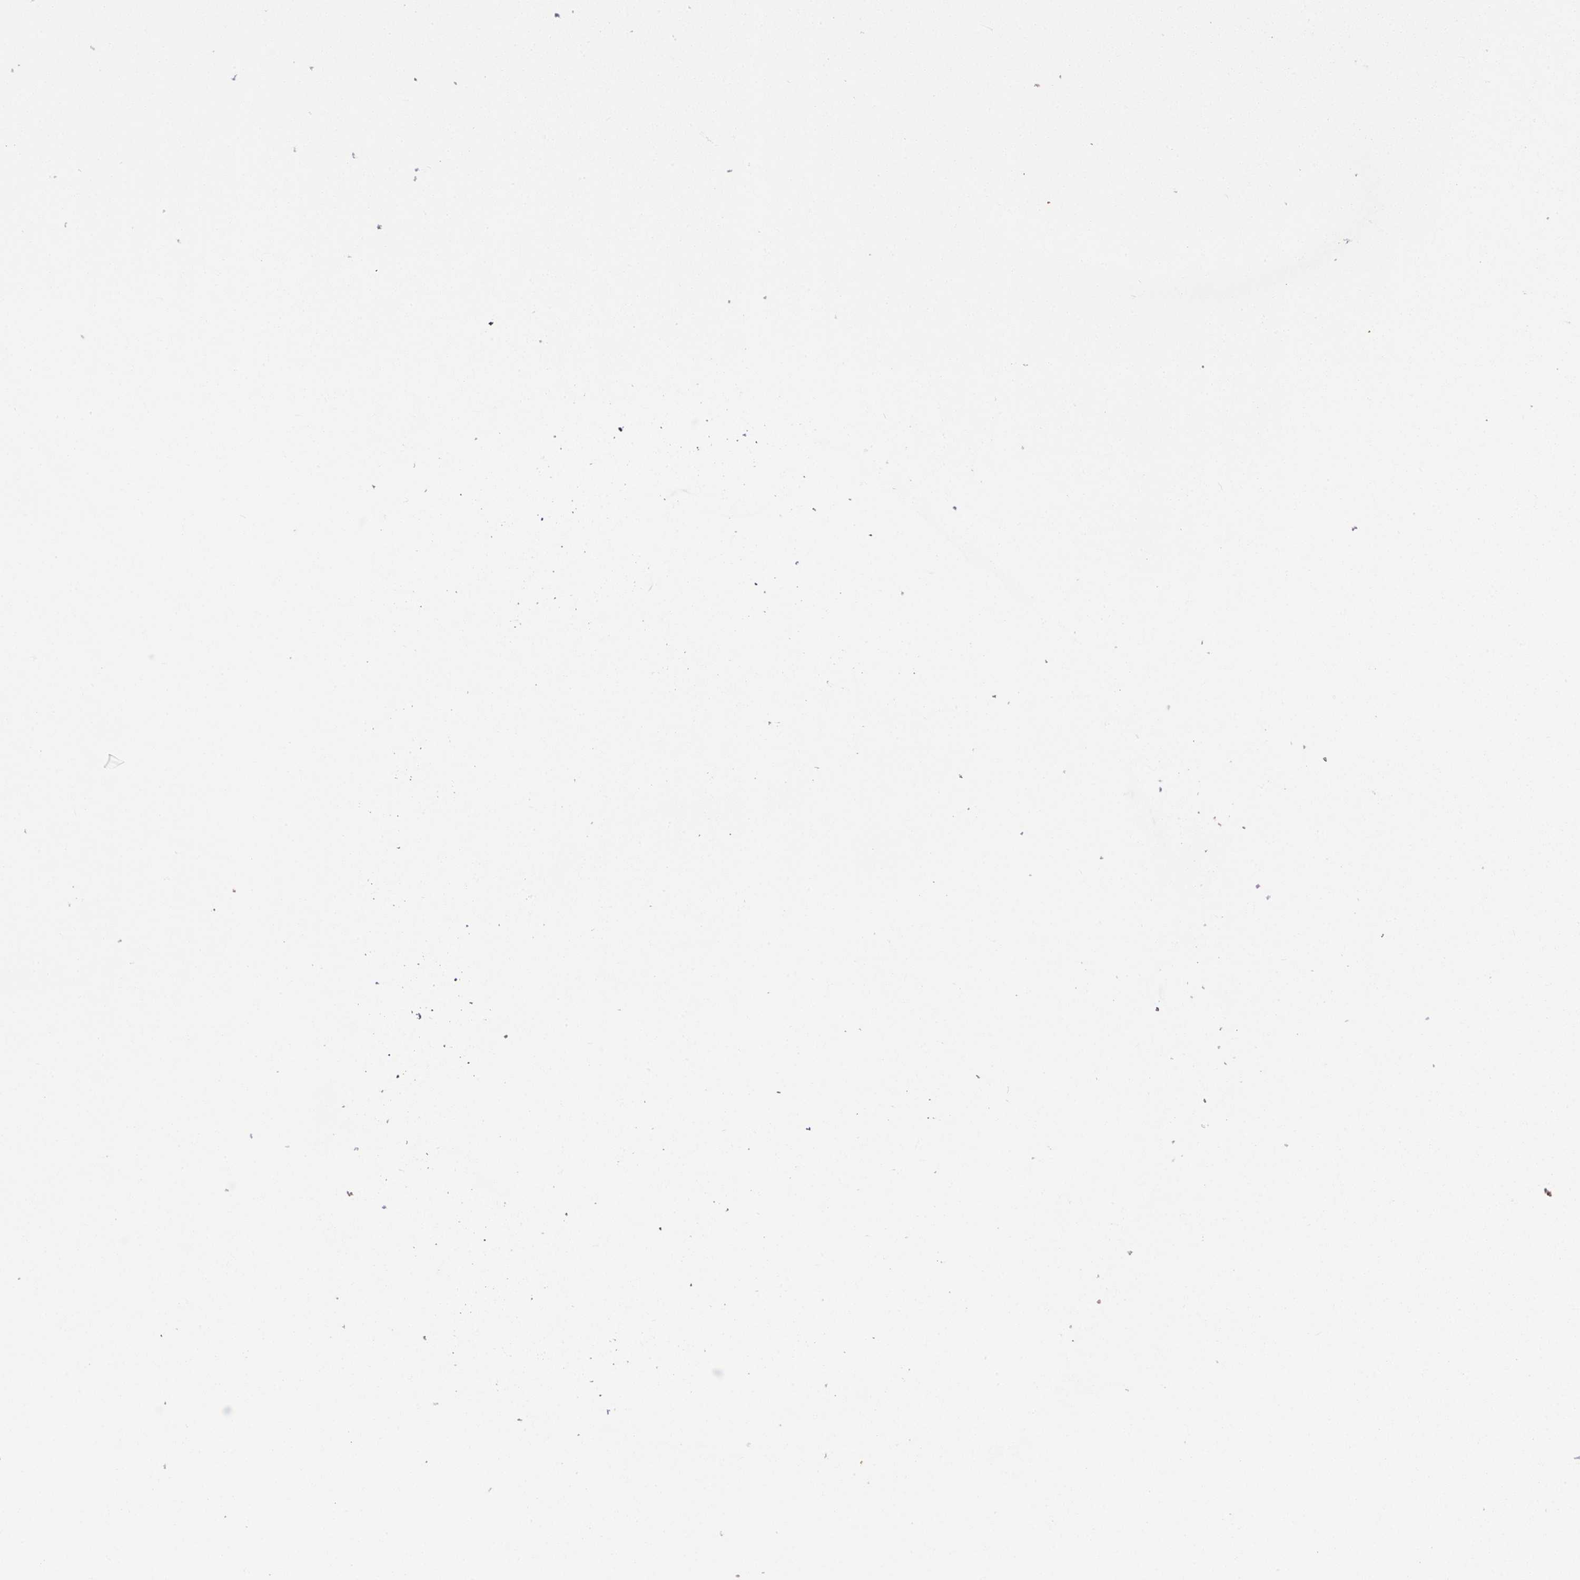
{"staining": {"intensity": "moderate", "quantity": "<25%", "location": "cytoplasmic/membranous"}, "tissue": "liver cancer", "cell_type": "Tumor cells", "image_type": "cancer", "snomed": [{"axis": "morphology", "description": "Cholangiocarcinoma"}, {"axis": "topography", "description": "Liver"}], "caption": "Moderate cytoplasmic/membranous protein positivity is present in approximately <25% of tumor cells in cholangiocarcinoma (liver).", "gene": "ZNF266", "patient": {"sex": "male", "age": 67}}